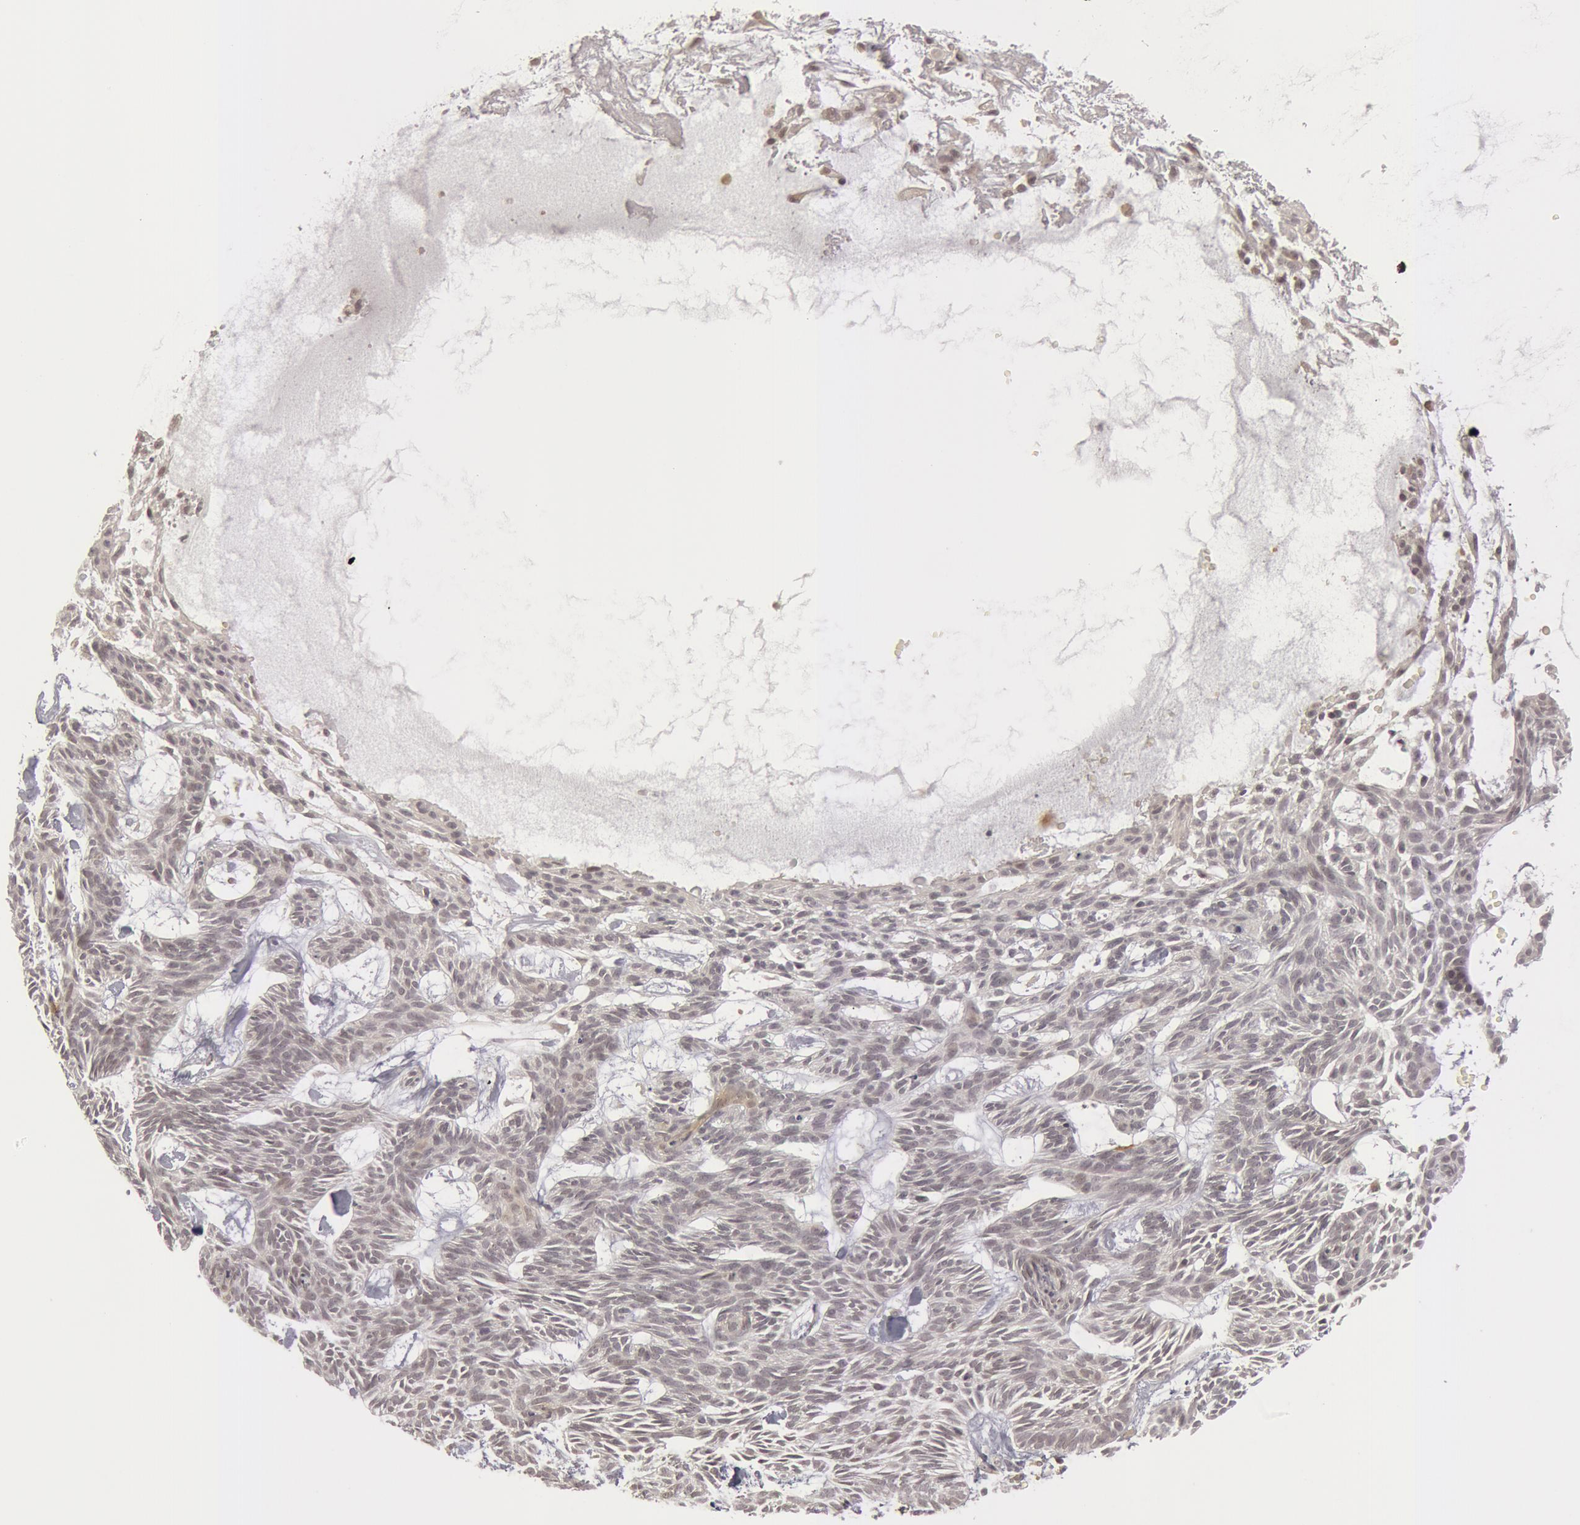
{"staining": {"intensity": "negative", "quantity": "none", "location": "none"}, "tissue": "skin cancer", "cell_type": "Tumor cells", "image_type": "cancer", "snomed": [{"axis": "morphology", "description": "Basal cell carcinoma"}, {"axis": "topography", "description": "Skin"}], "caption": "The immunohistochemistry (IHC) photomicrograph has no significant staining in tumor cells of skin basal cell carcinoma tissue. (Stains: DAB (3,3'-diaminobenzidine) immunohistochemistry (IHC) with hematoxylin counter stain, Microscopy: brightfield microscopy at high magnification).", "gene": "OASL", "patient": {"sex": "male", "age": 75}}